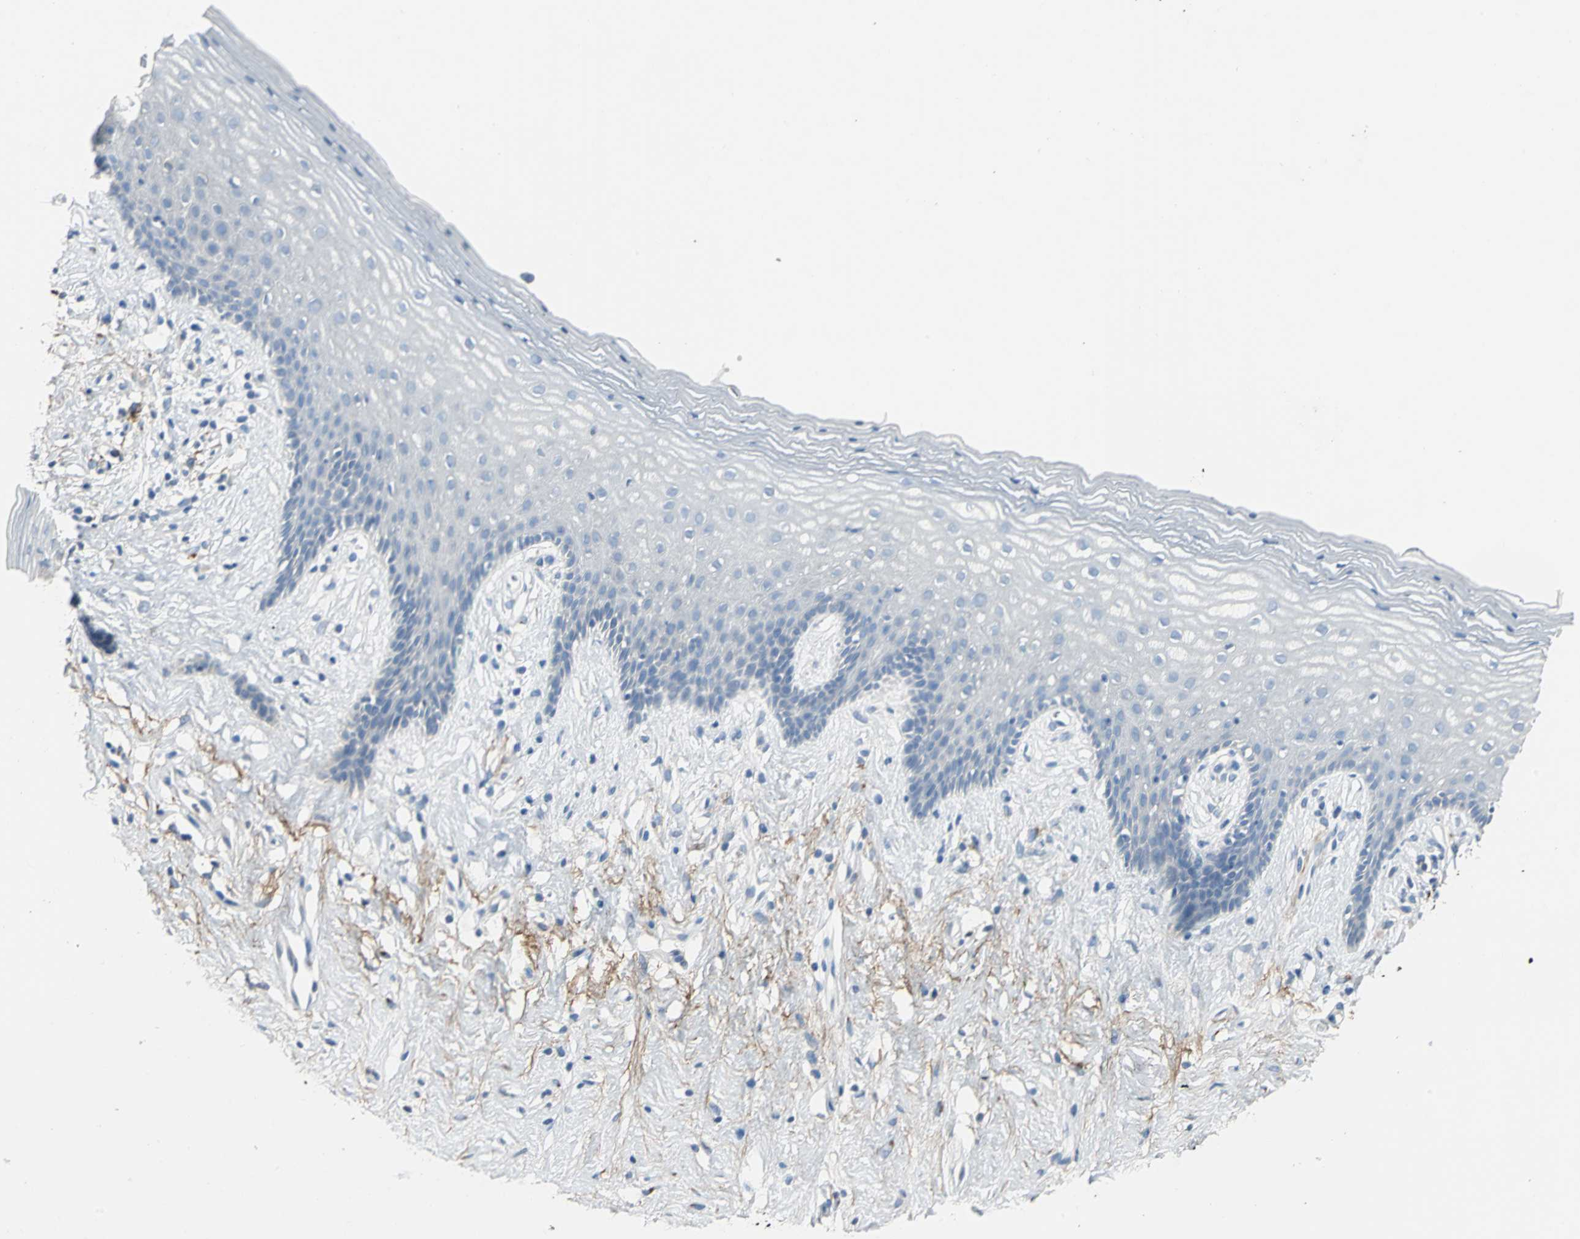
{"staining": {"intensity": "negative", "quantity": "none", "location": "none"}, "tissue": "vagina", "cell_type": "Squamous epithelial cells", "image_type": "normal", "snomed": [{"axis": "morphology", "description": "Normal tissue, NOS"}, {"axis": "topography", "description": "Vagina"}], "caption": "High magnification brightfield microscopy of benign vagina stained with DAB (3,3'-diaminobenzidine) (brown) and counterstained with hematoxylin (blue): squamous epithelial cells show no significant expression. (Brightfield microscopy of DAB immunohistochemistry at high magnification).", "gene": "PTGDS", "patient": {"sex": "female", "age": 44}}